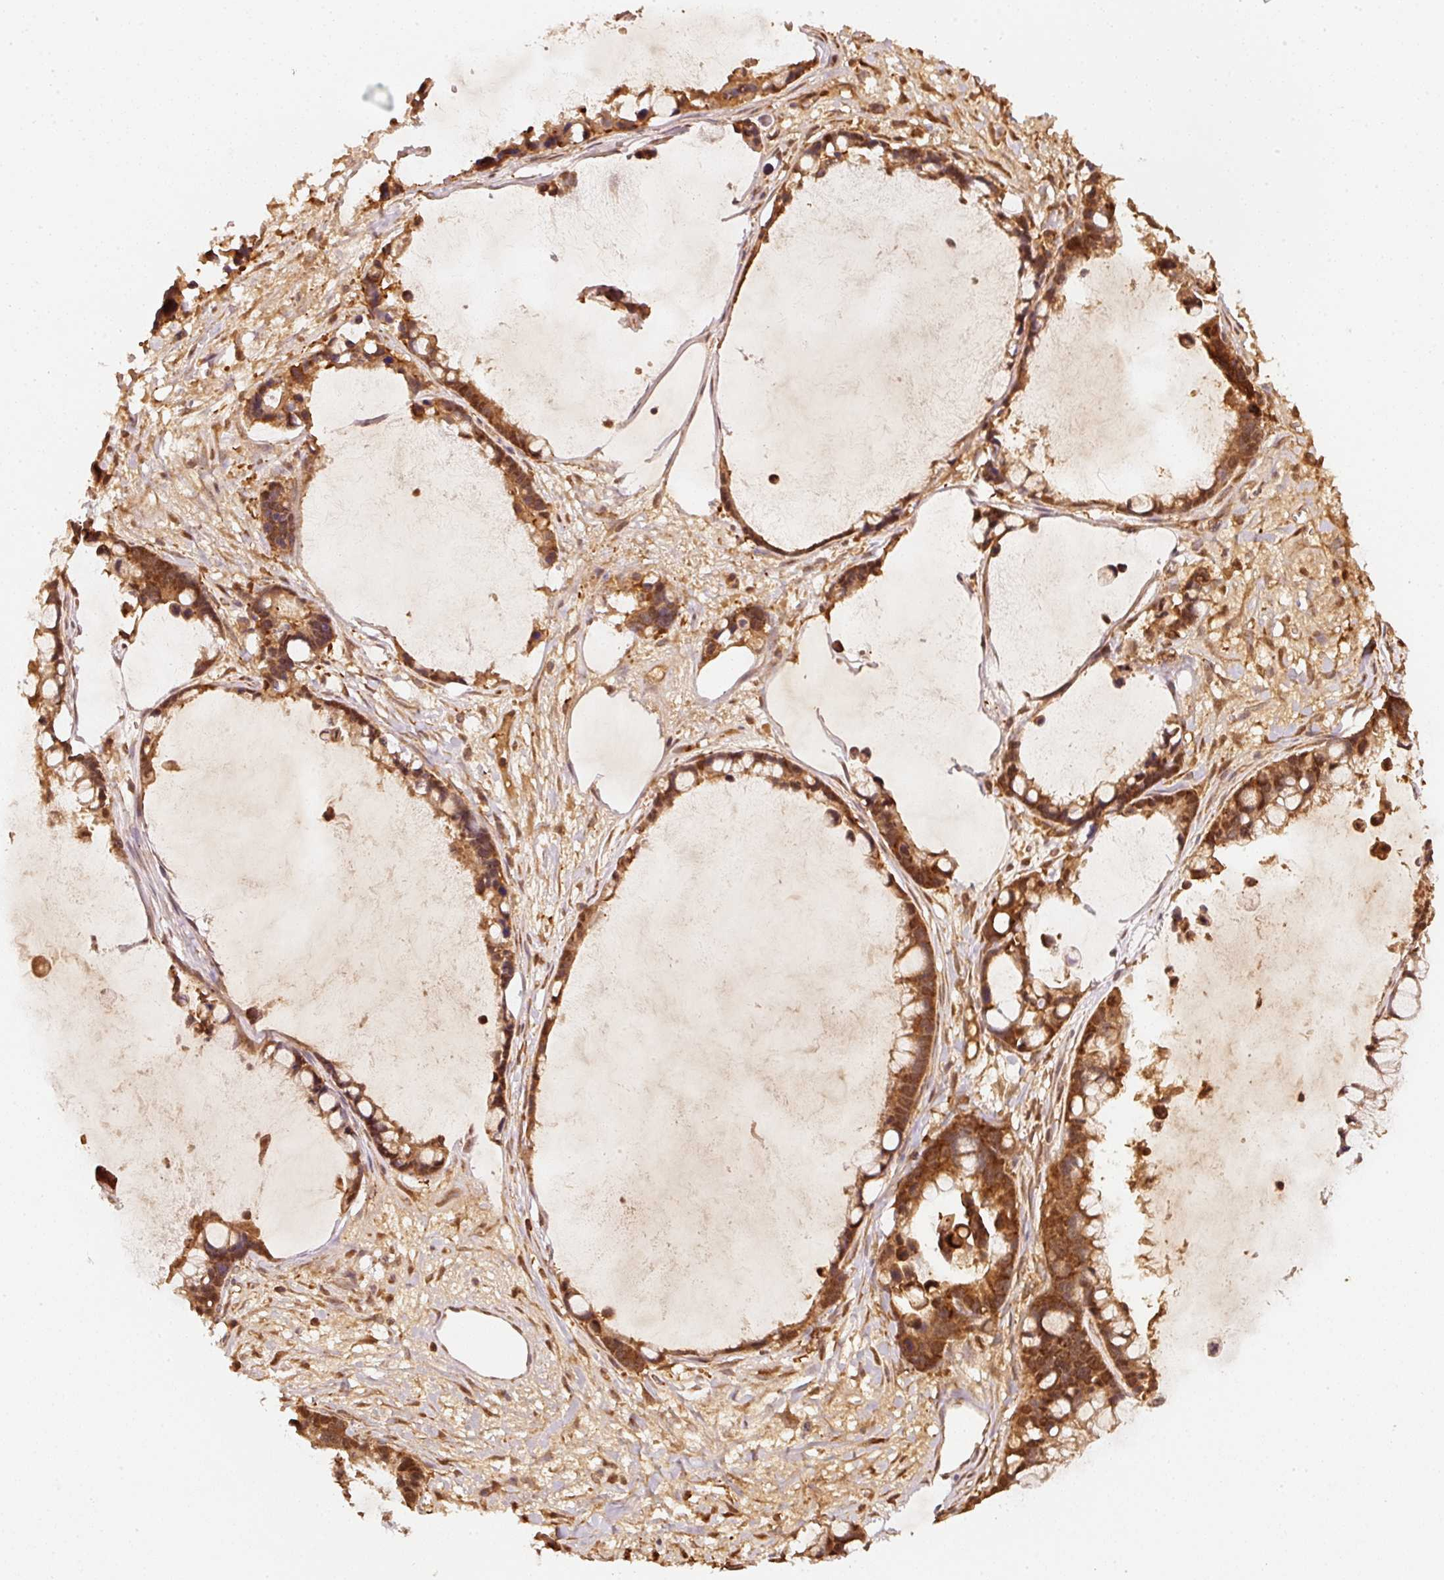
{"staining": {"intensity": "strong", "quantity": ">75%", "location": "cytoplasmic/membranous,nuclear"}, "tissue": "ovarian cancer", "cell_type": "Tumor cells", "image_type": "cancer", "snomed": [{"axis": "morphology", "description": "Cystadenocarcinoma, mucinous, NOS"}, {"axis": "topography", "description": "Ovary"}], "caption": "Protein positivity by immunohistochemistry (IHC) reveals strong cytoplasmic/membranous and nuclear positivity in about >75% of tumor cells in ovarian cancer (mucinous cystadenocarcinoma).", "gene": "STAU1", "patient": {"sex": "female", "age": 63}}